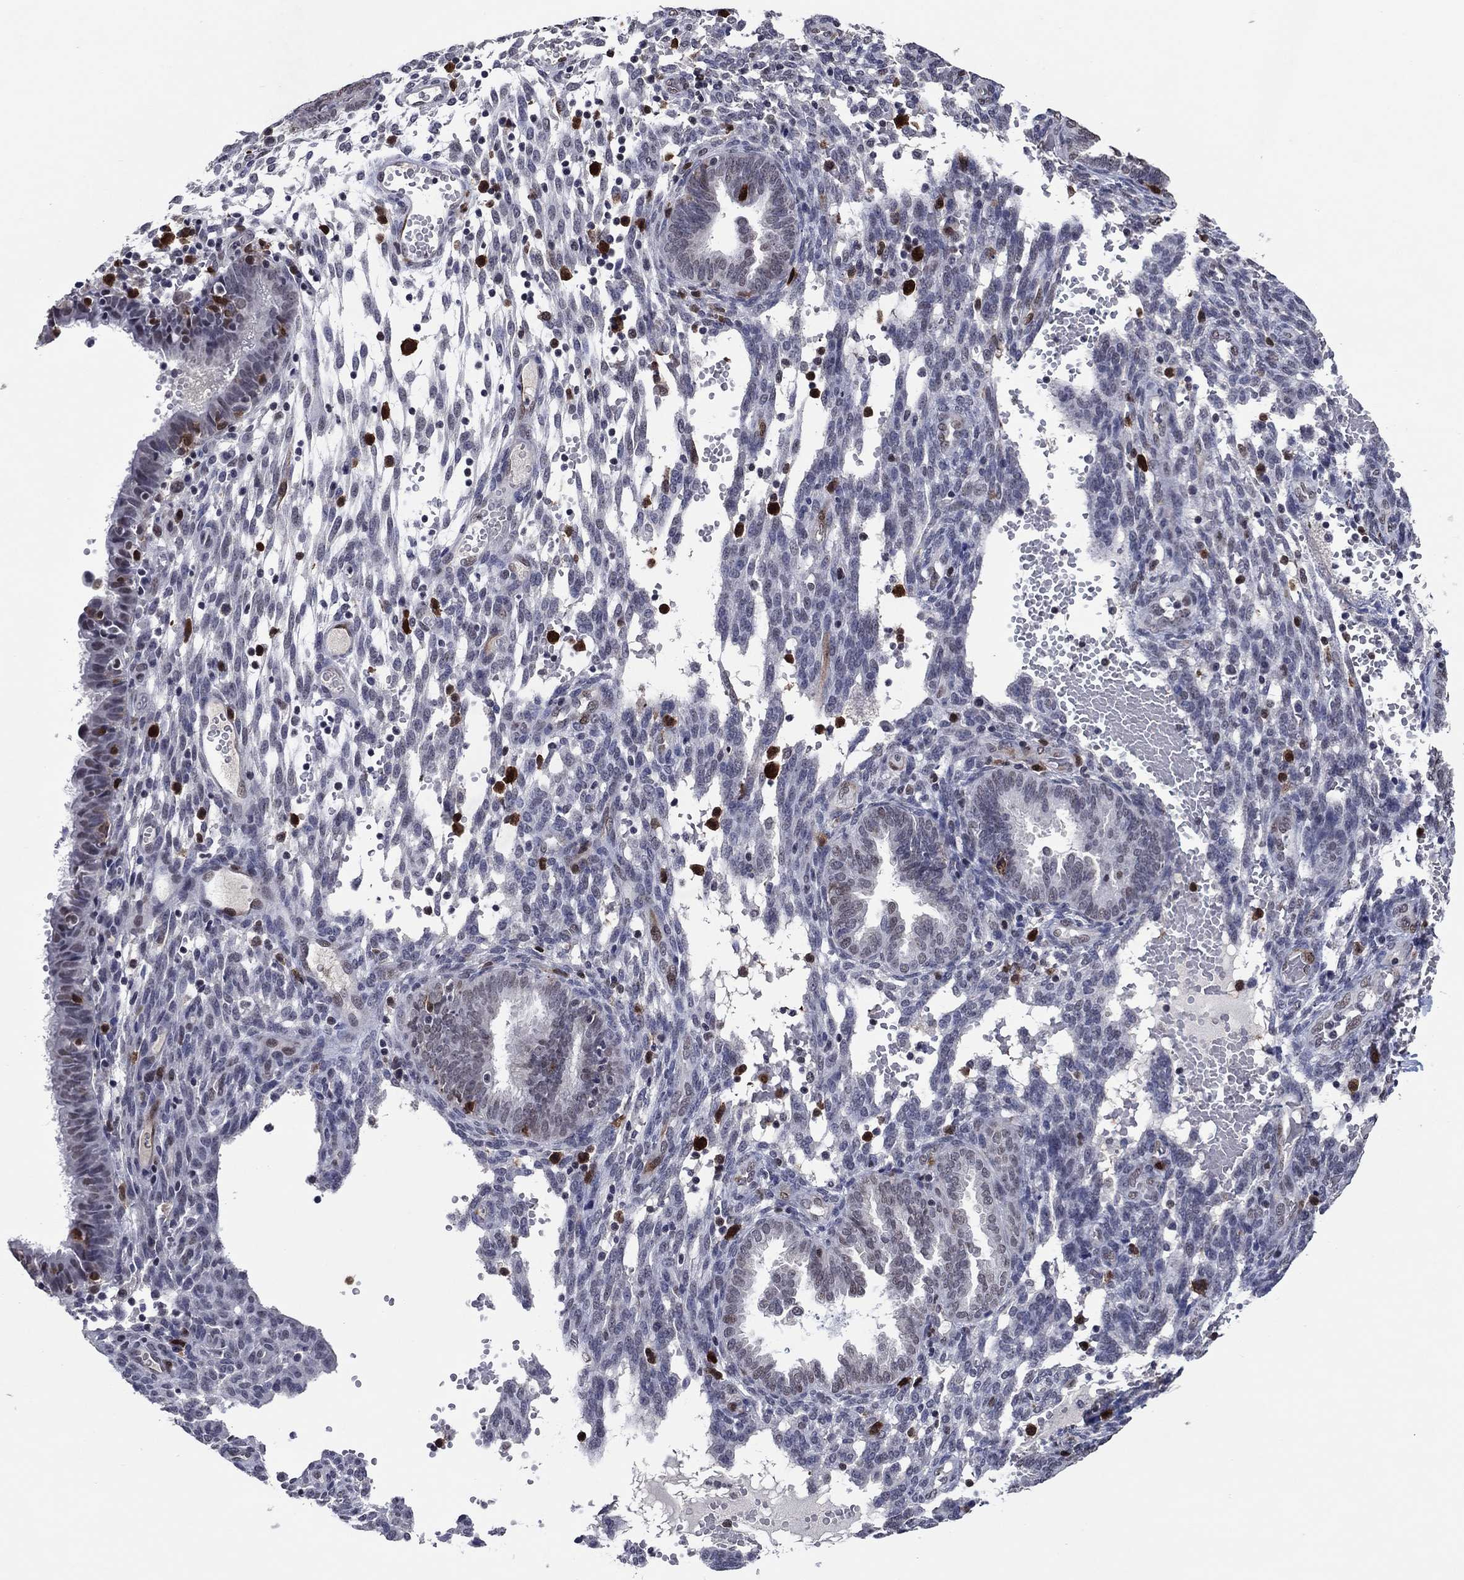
{"staining": {"intensity": "negative", "quantity": "none", "location": "none"}, "tissue": "endometrium", "cell_type": "Cells in endometrial stroma", "image_type": "normal", "snomed": [{"axis": "morphology", "description": "Normal tissue, NOS"}, {"axis": "topography", "description": "Endometrium"}], "caption": "Immunohistochemical staining of normal endometrium displays no significant positivity in cells in endometrial stroma. (DAB immunohistochemistry visualized using brightfield microscopy, high magnification).", "gene": "TYMS", "patient": {"sex": "female", "age": 42}}